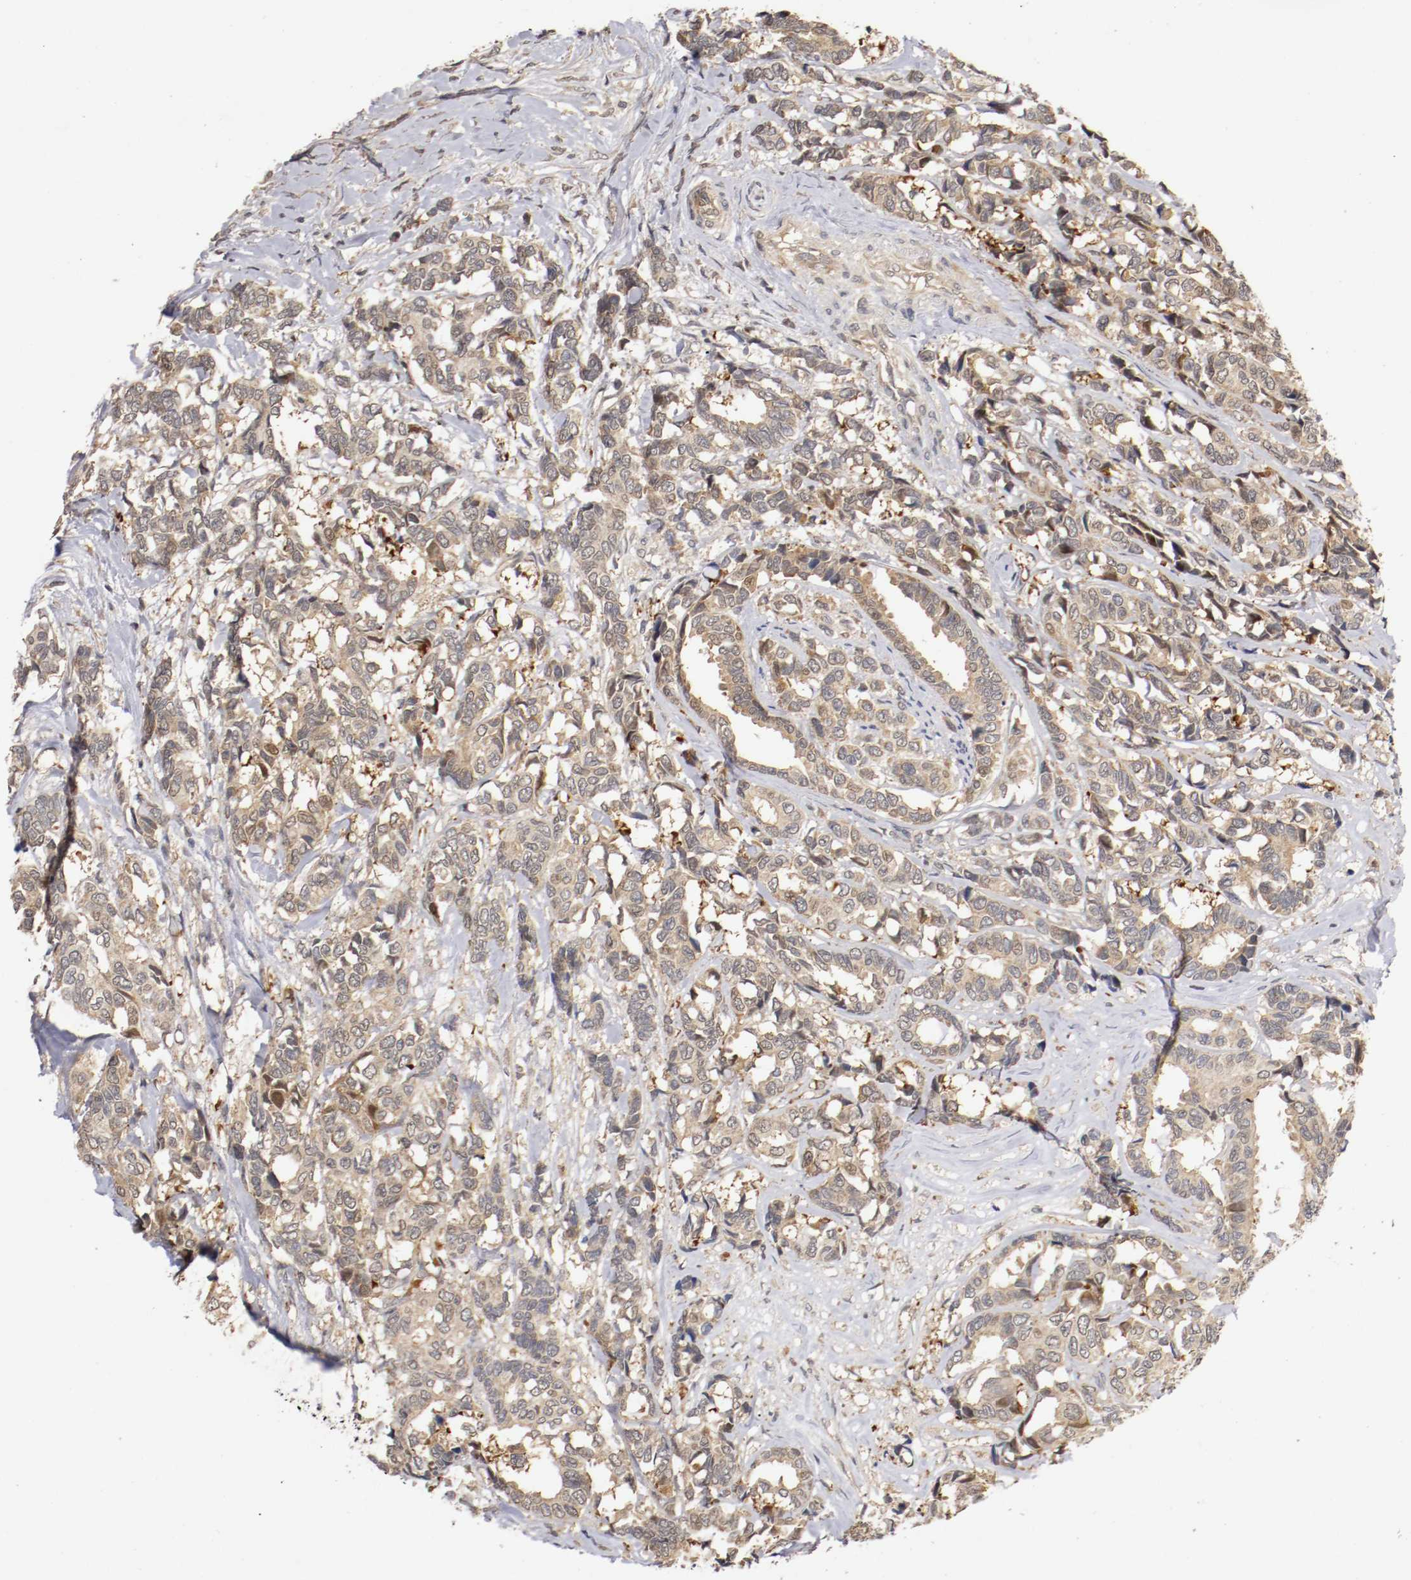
{"staining": {"intensity": "moderate", "quantity": ">75%", "location": "cytoplasmic/membranous"}, "tissue": "breast cancer", "cell_type": "Tumor cells", "image_type": "cancer", "snomed": [{"axis": "morphology", "description": "Duct carcinoma"}, {"axis": "topography", "description": "Breast"}], "caption": "Human intraductal carcinoma (breast) stained with a brown dye demonstrates moderate cytoplasmic/membranous positive staining in approximately >75% of tumor cells.", "gene": "TNFRSF1B", "patient": {"sex": "female", "age": 87}}